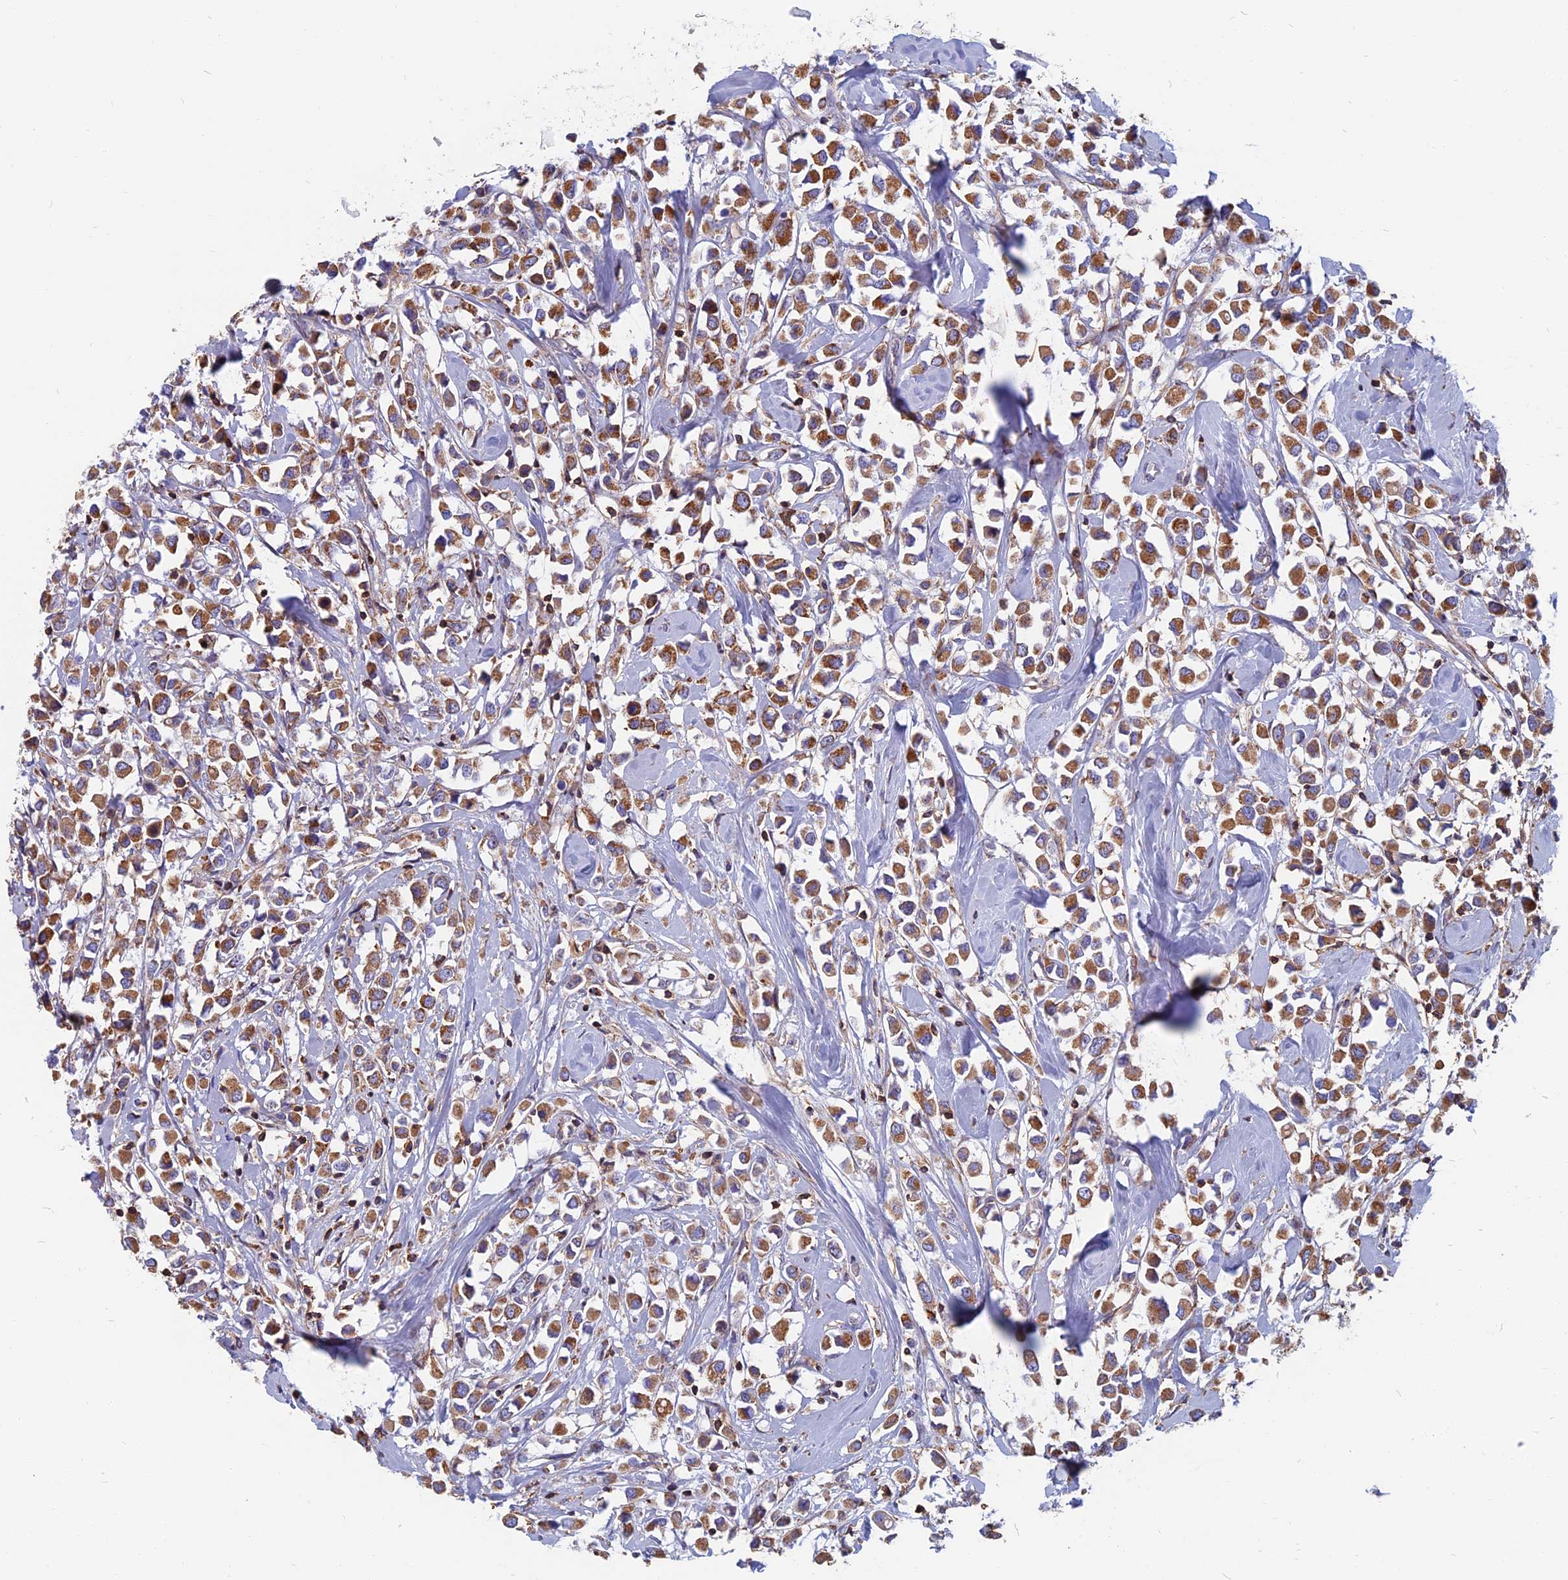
{"staining": {"intensity": "moderate", "quantity": ">75%", "location": "cytoplasmic/membranous"}, "tissue": "breast cancer", "cell_type": "Tumor cells", "image_type": "cancer", "snomed": [{"axis": "morphology", "description": "Duct carcinoma"}, {"axis": "topography", "description": "Breast"}], "caption": "Immunohistochemical staining of human breast invasive ductal carcinoma displays medium levels of moderate cytoplasmic/membranous expression in about >75% of tumor cells. Immunohistochemistry (ihc) stains the protein in brown and the nuclei are stained blue.", "gene": "HSD17B8", "patient": {"sex": "female", "age": 61}}